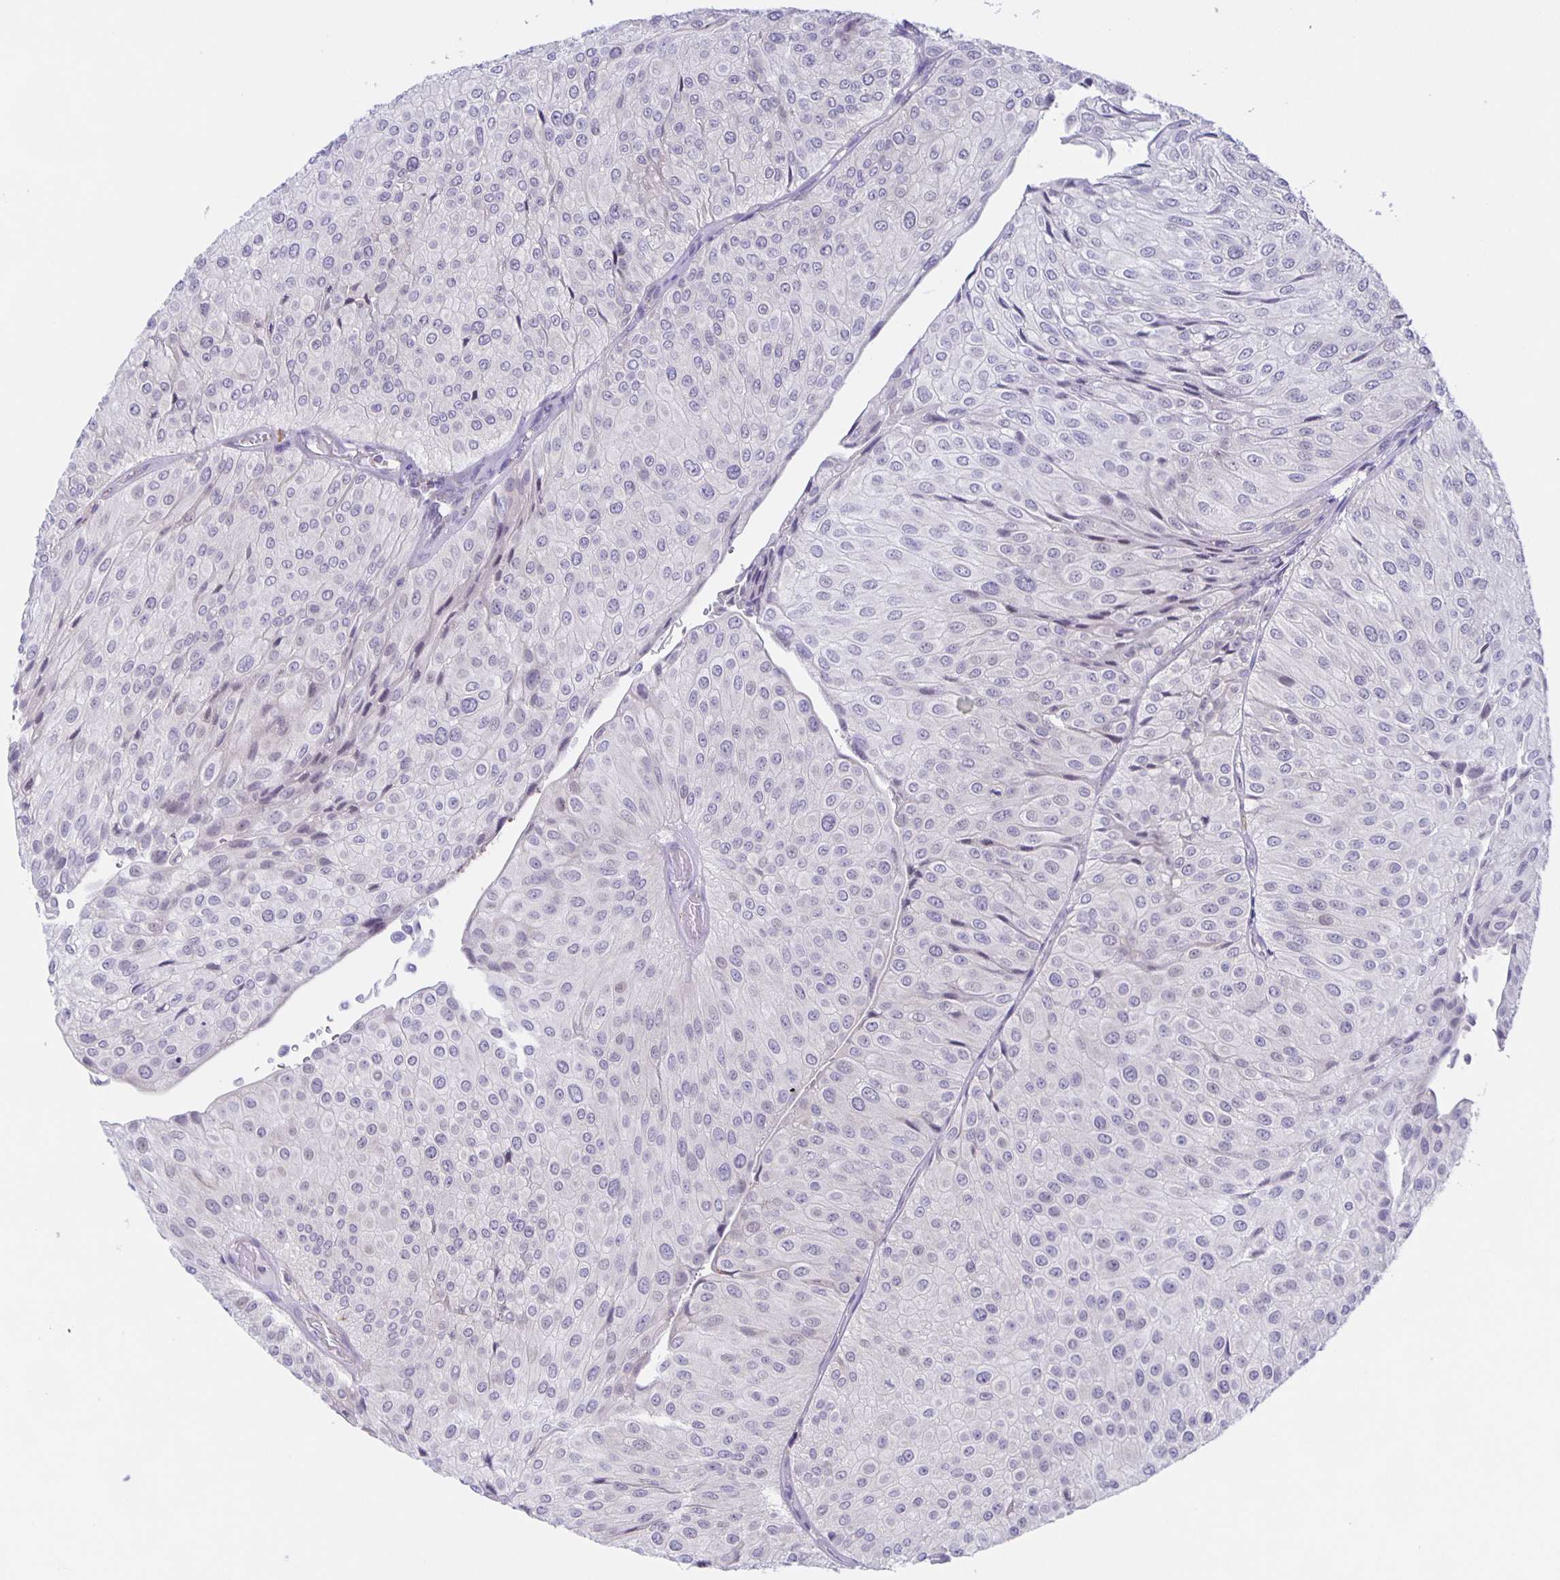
{"staining": {"intensity": "negative", "quantity": "none", "location": "none"}, "tissue": "urothelial cancer", "cell_type": "Tumor cells", "image_type": "cancer", "snomed": [{"axis": "morphology", "description": "Urothelial carcinoma, NOS"}, {"axis": "topography", "description": "Urinary bladder"}], "caption": "IHC micrograph of neoplastic tissue: transitional cell carcinoma stained with DAB (3,3'-diaminobenzidine) exhibits no significant protein staining in tumor cells.", "gene": "LIPA", "patient": {"sex": "male", "age": 67}}